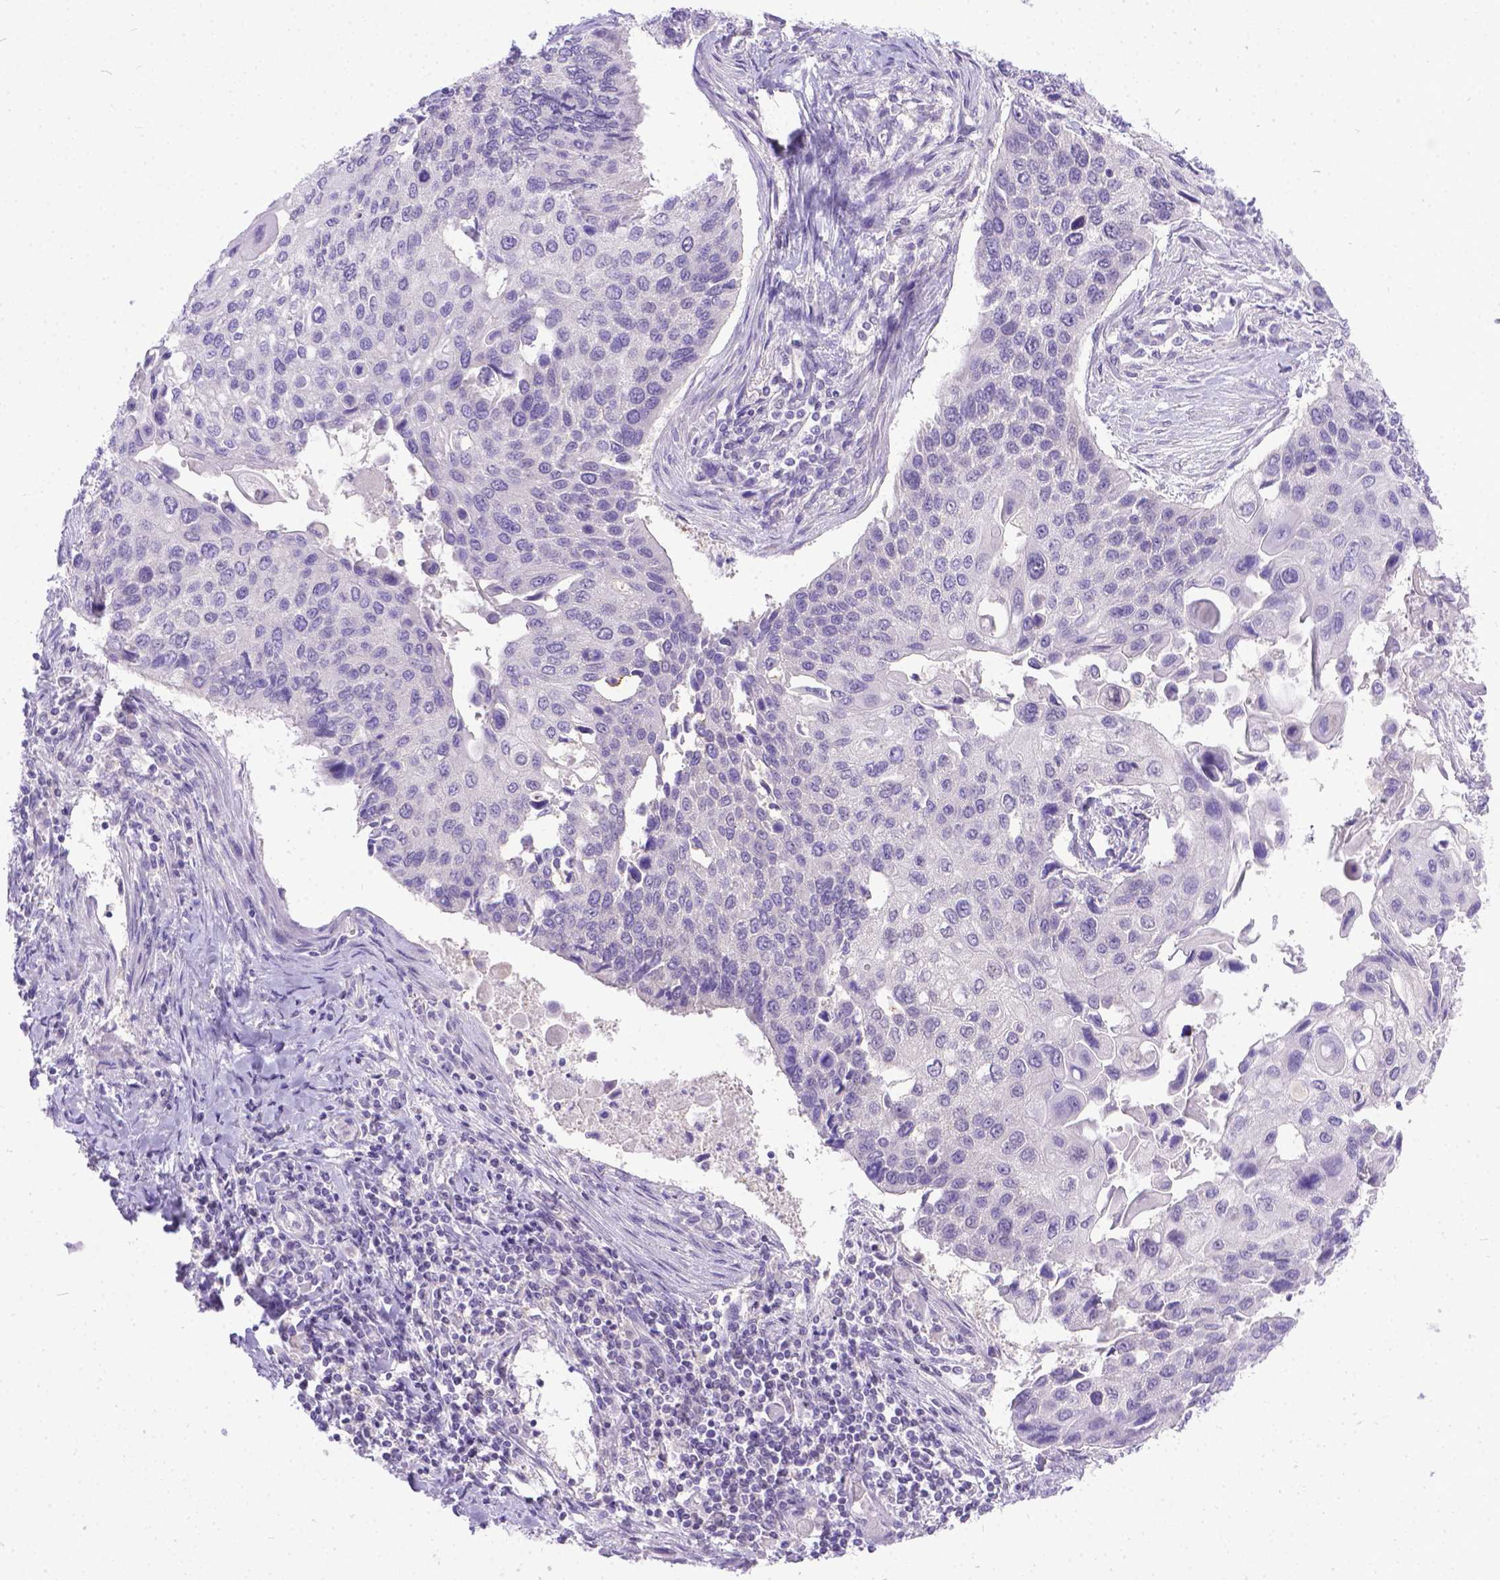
{"staining": {"intensity": "negative", "quantity": "none", "location": "none"}, "tissue": "lung cancer", "cell_type": "Tumor cells", "image_type": "cancer", "snomed": [{"axis": "morphology", "description": "Squamous cell carcinoma, NOS"}, {"axis": "morphology", "description": "Squamous cell carcinoma, metastatic, NOS"}, {"axis": "topography", "description": "Lung"}], "caption": "The immunohistochemistry micrograph has no significant staining in tumor cells of lung cancer tissue. (DAB (3,3'-diaminobenzidine) immunohistochemistry with hematoxylin counter stain).", "gene": "TTLL6", "patient": {"sex": "male", "age": 63}}